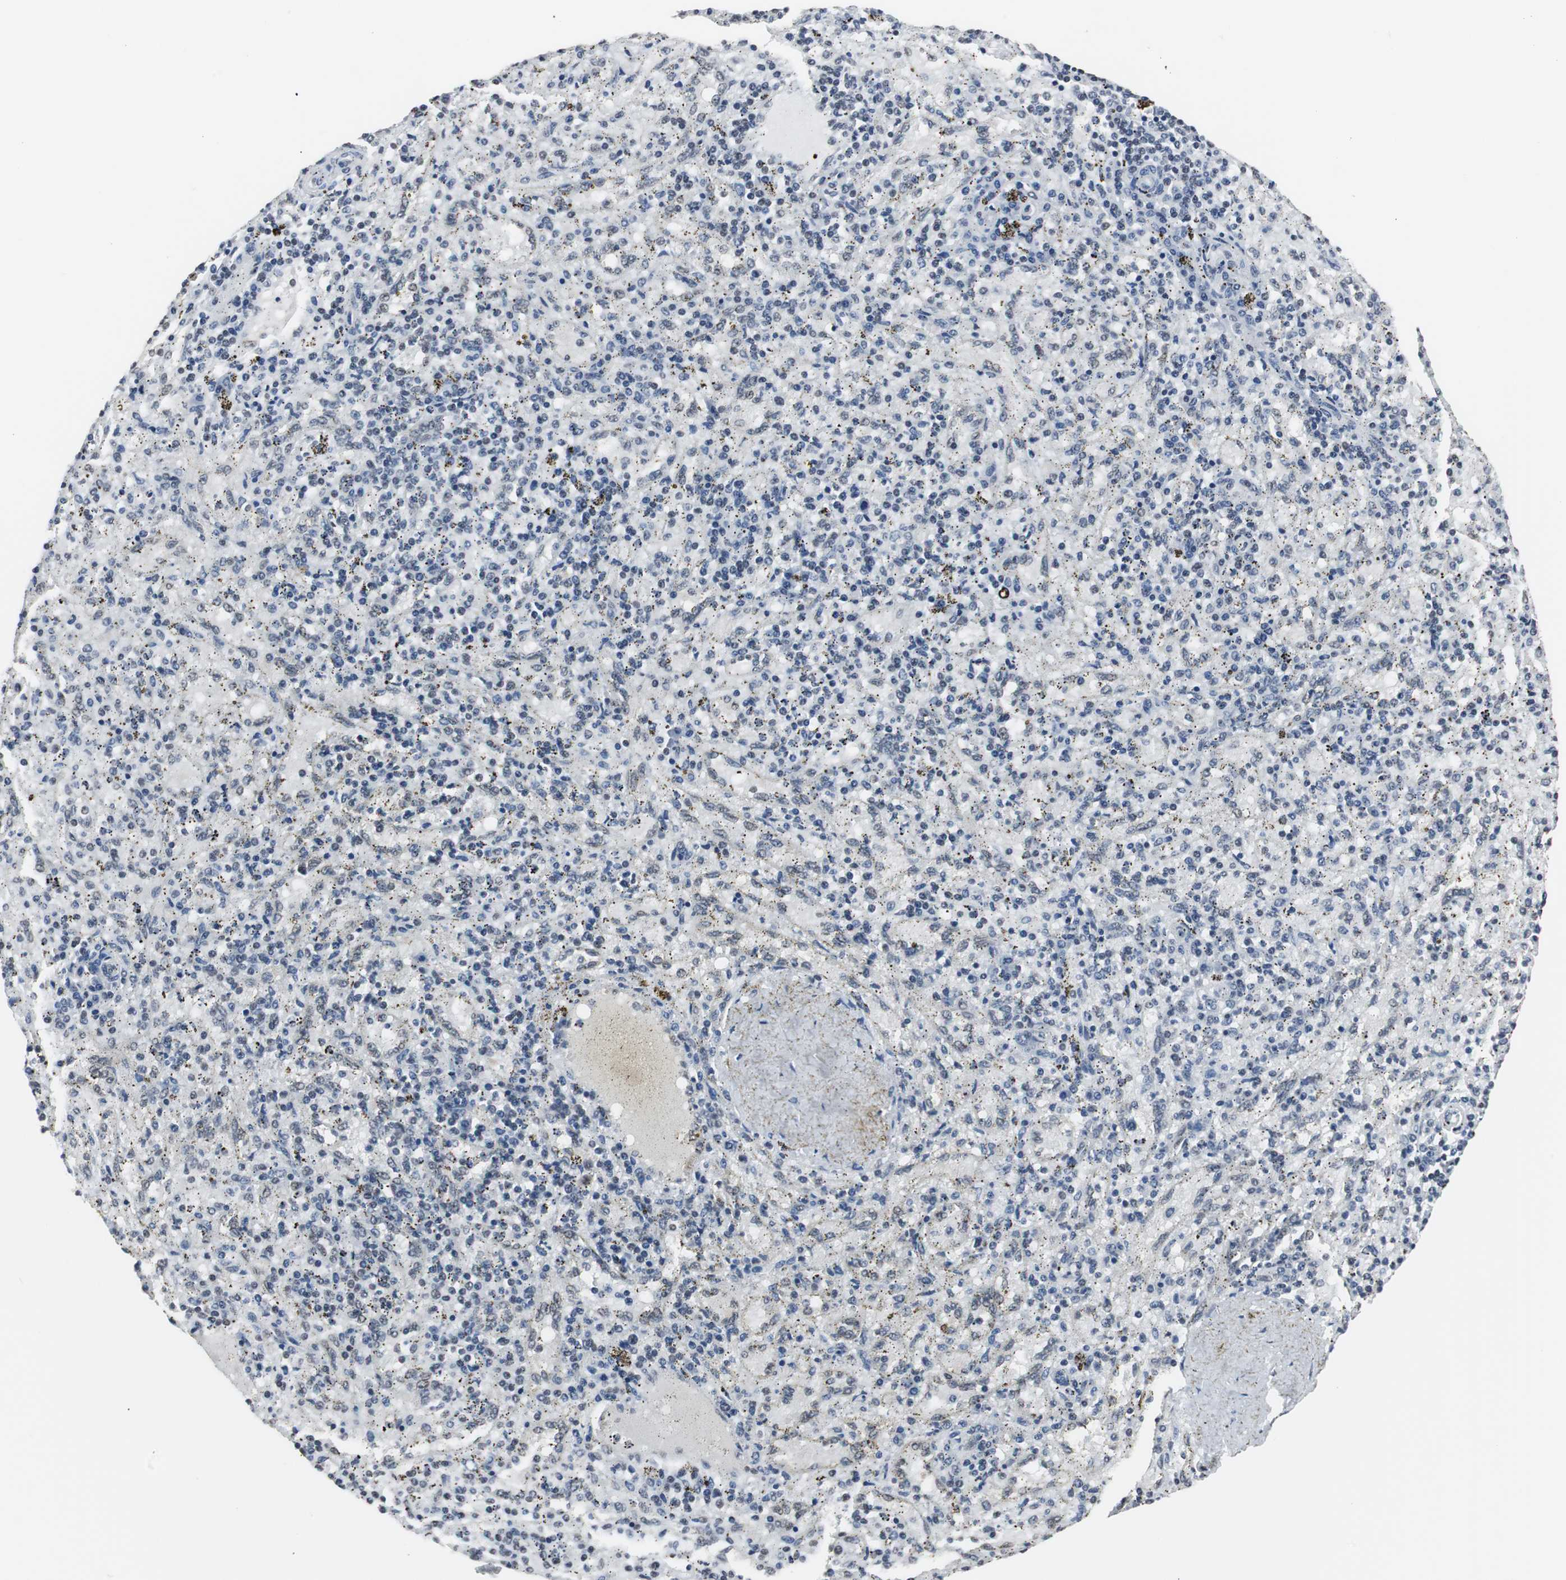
{"staining": {"intensity": "strong", "quantity": "<25%", "location": "cytoplasmic/membranous,nuclear"}, "tissue": "spleen", "cell_type": "Cells in red pulp", "image_type": "normal", "snomed": [{"axis": "morphology", "description": "Normal tissue, NOS"}, {"axis": "topography", "description": "Spleen"}], "caption": "This histopathology image shows immunohistochemistry (IHC) staining of benign human spleen, with medium strong cytoplasmic/membranous,nuclear expression in about <25% of cells in red pulp.", "gene": "TAF7", "patient": {"sex": "female", "age": 43}}